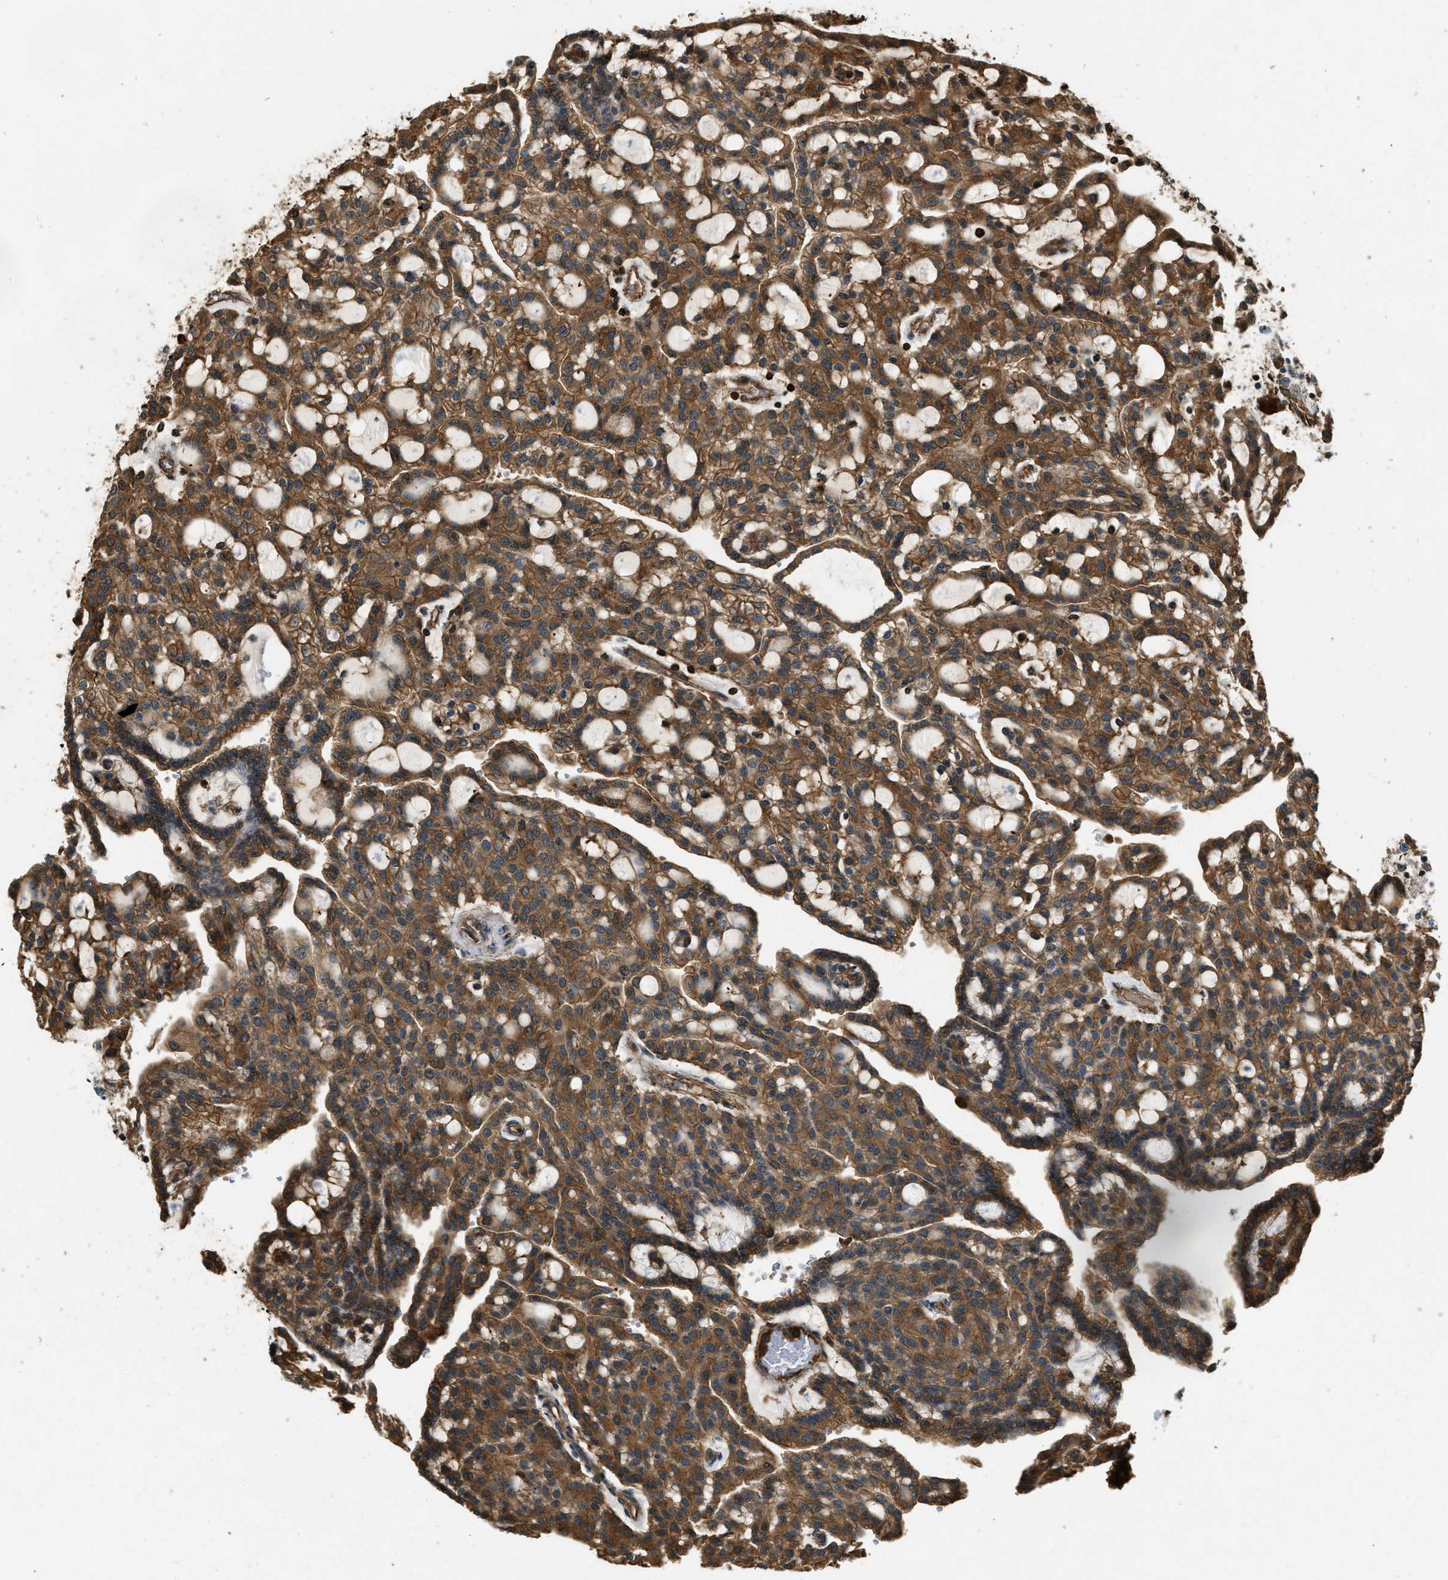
{"staining": {"intensity": "strong", "quantity": ">75%", "location": "cytoplasmic/membranous"}, "tissue": "renal cancer", "cell_type": "Tumor cells", "image_type": "cancer", "snomed": [{"axis": "morphology", "description": "Adenocarcinoma, NOS"}, {"axis": "topography", "description": "Kidney"}], "caption": "Tumor cells display high levels of strong cytoplasmic/membranous staining in about >75% of cells in renal cancer. Immunohistochemistry stains the protein of interest in brown and the nuclei are stained blue.", "gene": "YARS1", "patient": {"sex": "male", "age": 63}}